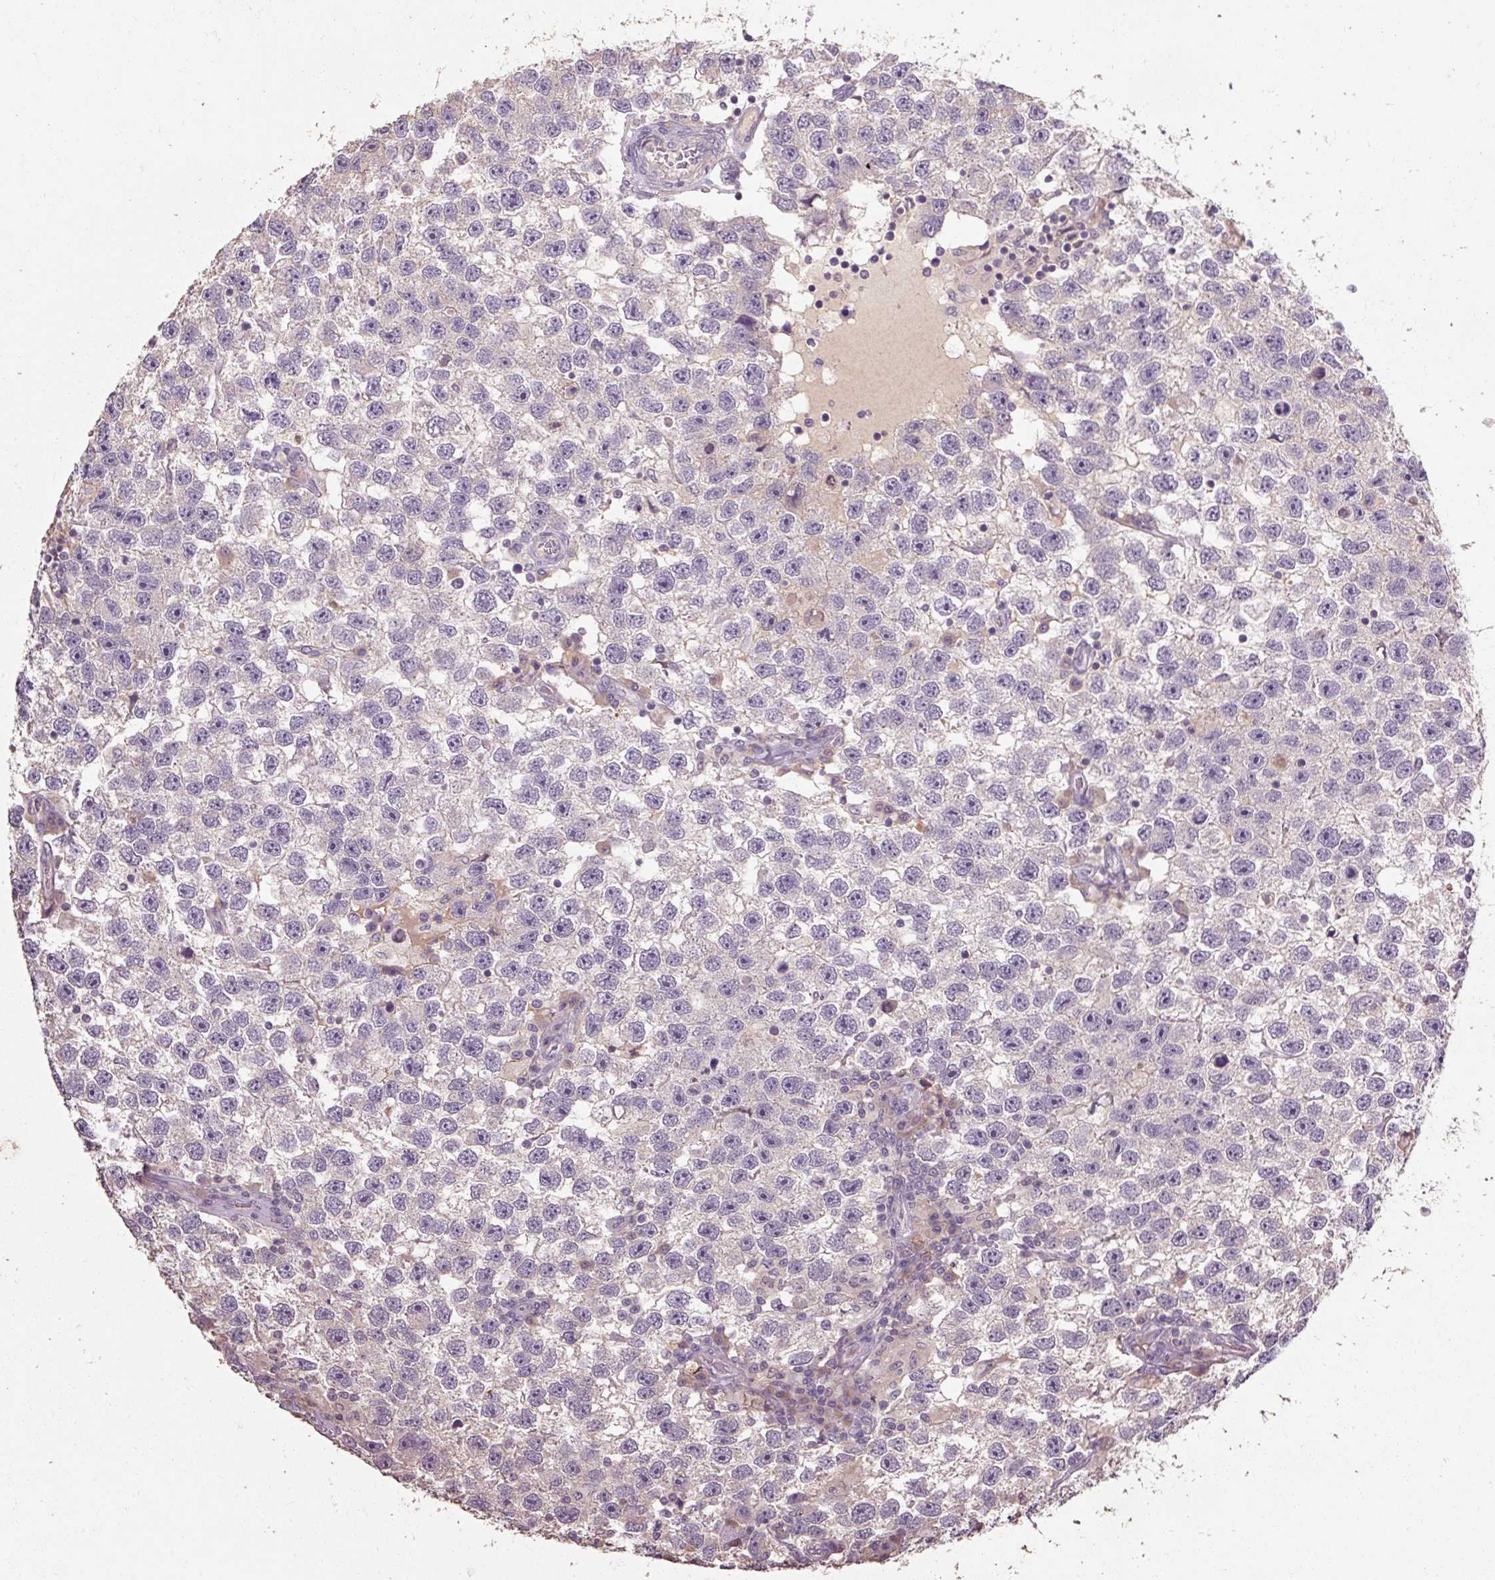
{"staining": {"intensity": "negative", "quantity": "none", "location": "none"}, "tissue": "testis cancer", "cell_type": "Tumor cells", "image_type": "cancer", "snomed": [{"axis": "morphology", "description": "Seminoma, NOS"}, {"axis": "topography", "description": "Testis"}], "caption": "High power microscopy image of an immunohistochemistry image of testis seminoma, revealing no significant staining in tumor cells.", "gene": "CFAP65", "patient": {"sex": "male", "age": 26}}